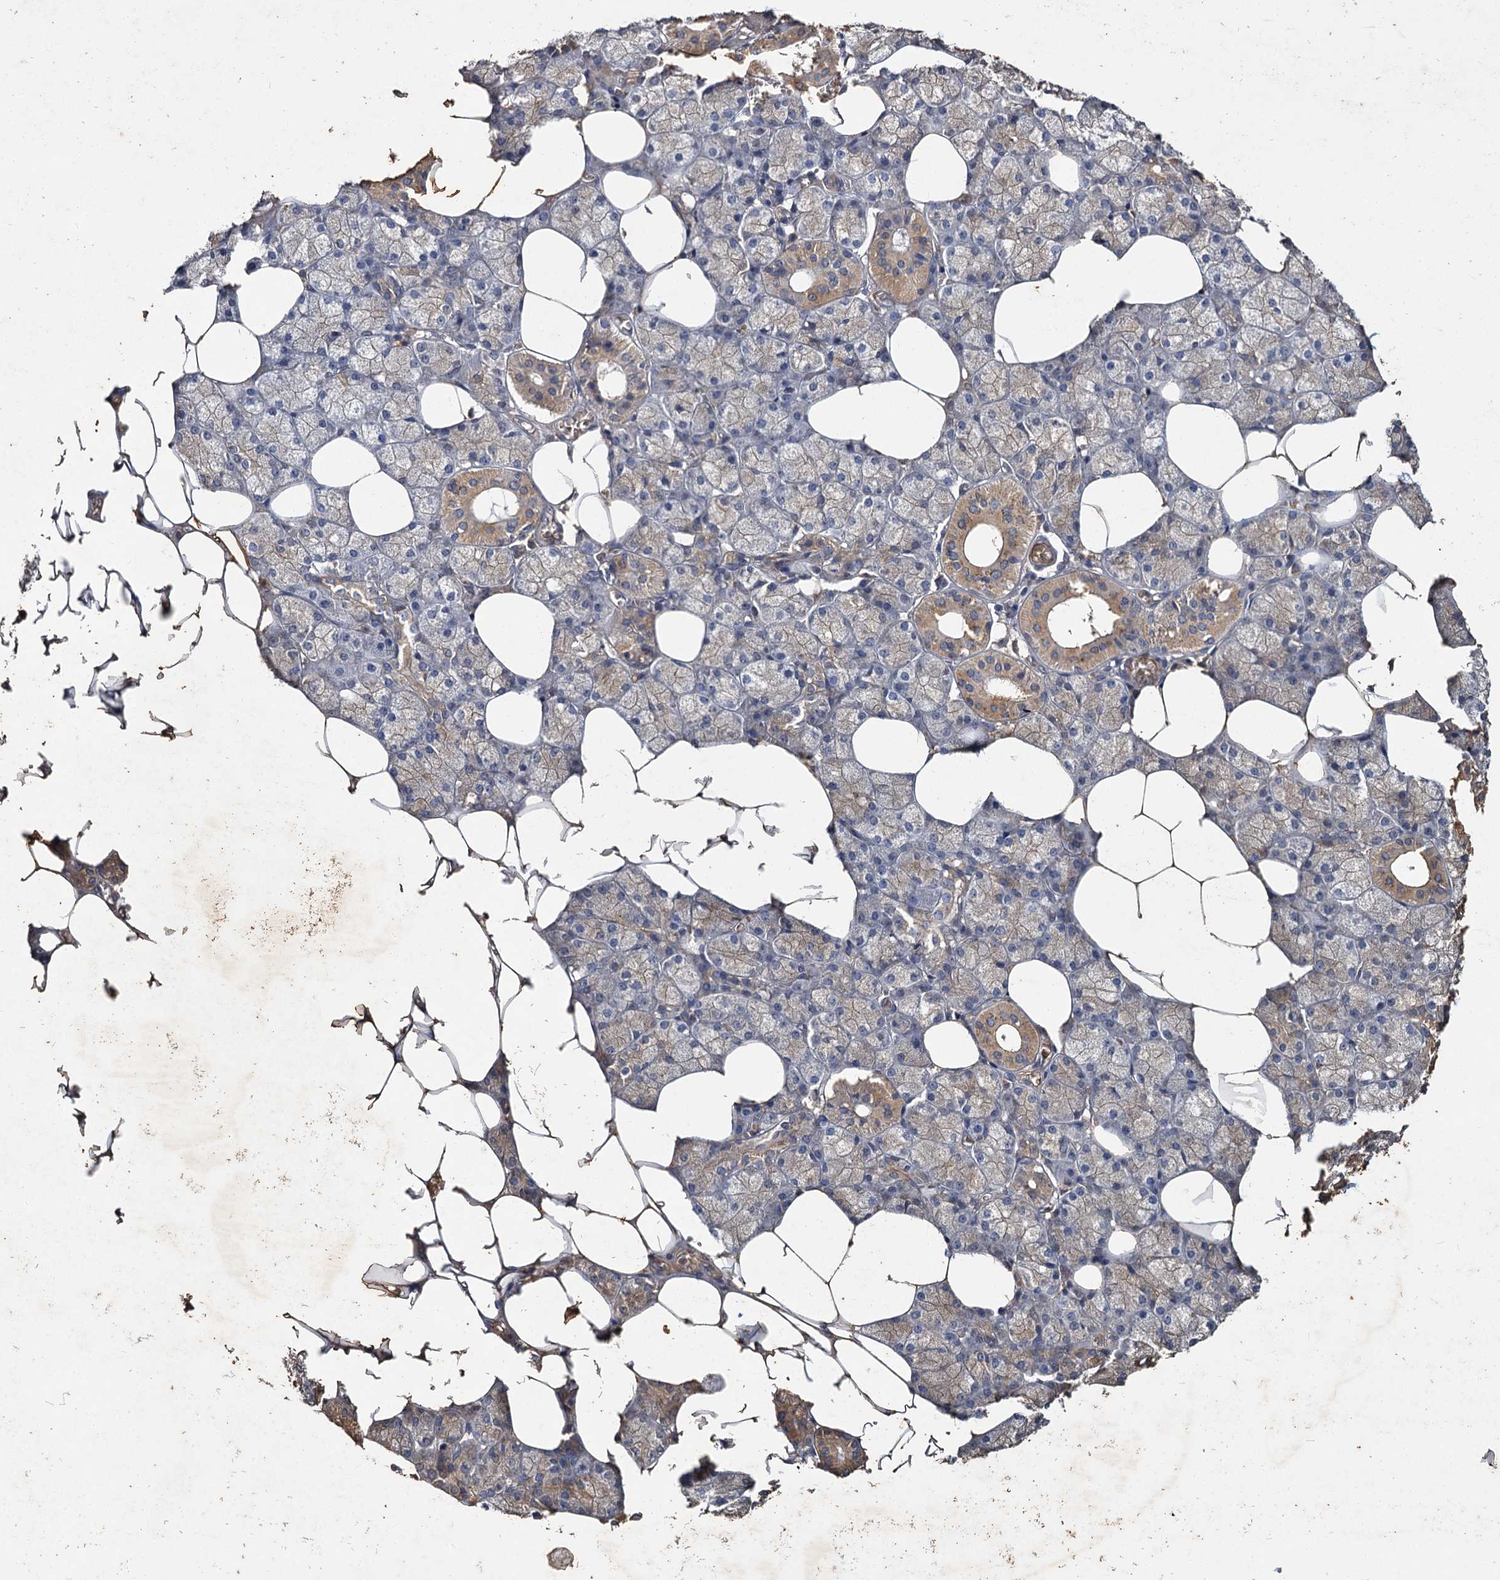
{"staining": {"intensity": "moderate", "quantity": "25%-75%", "location": "cytoplasmic/membranous"}, "tissue": "salivary gland", "cell_type": "Glandular cells", "image_type": "normal", "snomed": [{"axis": "morphology", "description": "Normal tissue, NOS"}, {"axis": "topography", "description": "Salivary gland"}], "caption": "This image demonstrates IHC staining of benign human salivary gland, with medium moderate cytoplasmic/membranous staining in approximately 25%-75% of glandular cells.", "gene": "ATP9A", "patient": {"sex": "male", "age": 62}}